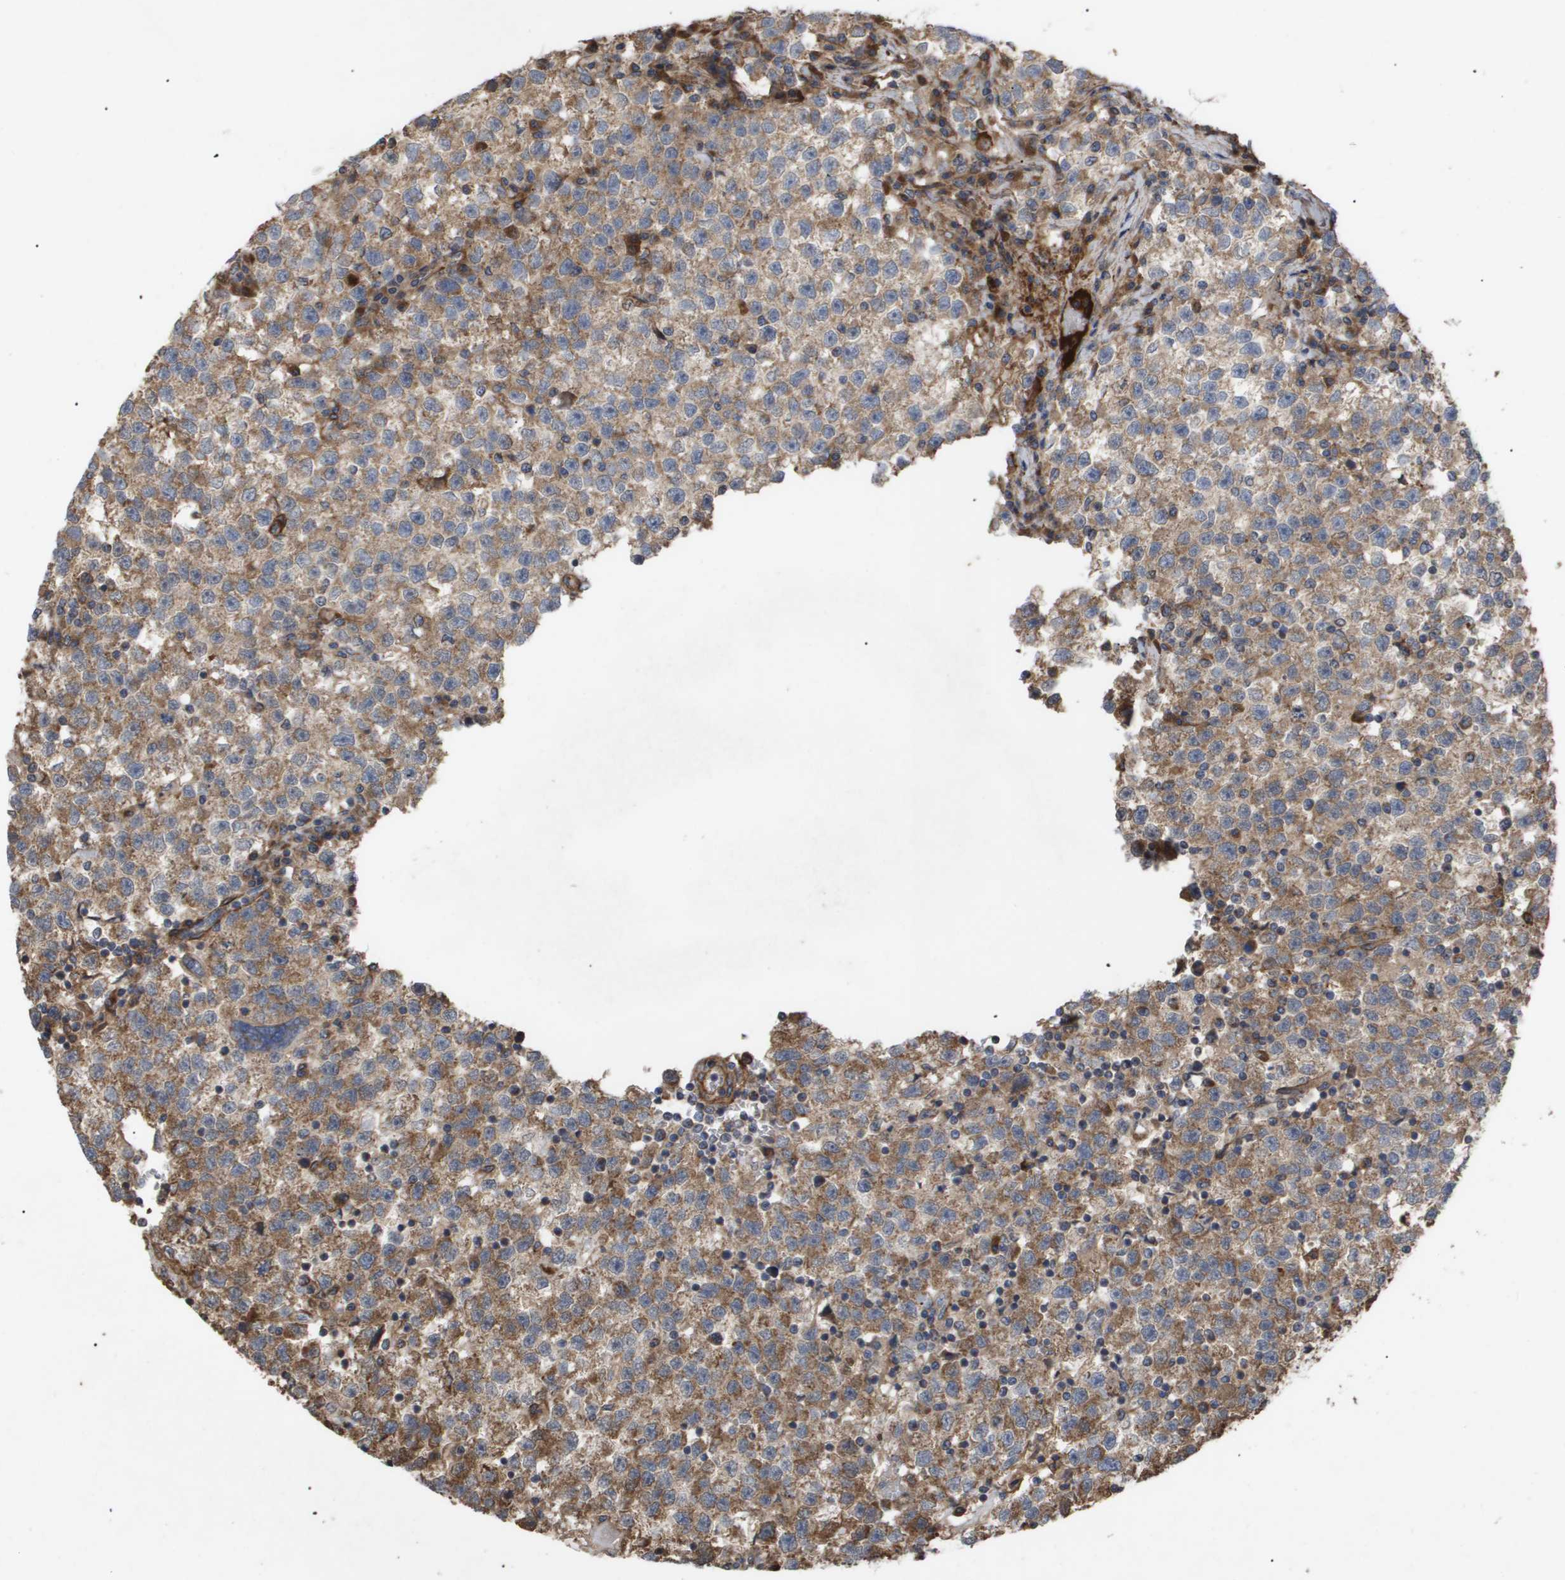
{"staining": {"intensity": "moderate", "quantity": ">75%", "location": "cytoplasmic/membranous"}, "tissue": "testis cancer", "cell_type": "Tumor cells", "image_type": "cancer", "snomed": [{"axis": "morphology", "description": "Seminoma, NOS"}, {"axis": "topography", "description": "Testis"}], "caption": "Human seminoma (testis) stained with a brown dye demonstrates moderate cytoplasmic/membranous positive staining in approximately >75% of tumor cells.", "gene": "TNS1", "patient": {"sex": "male", "age": 22}}